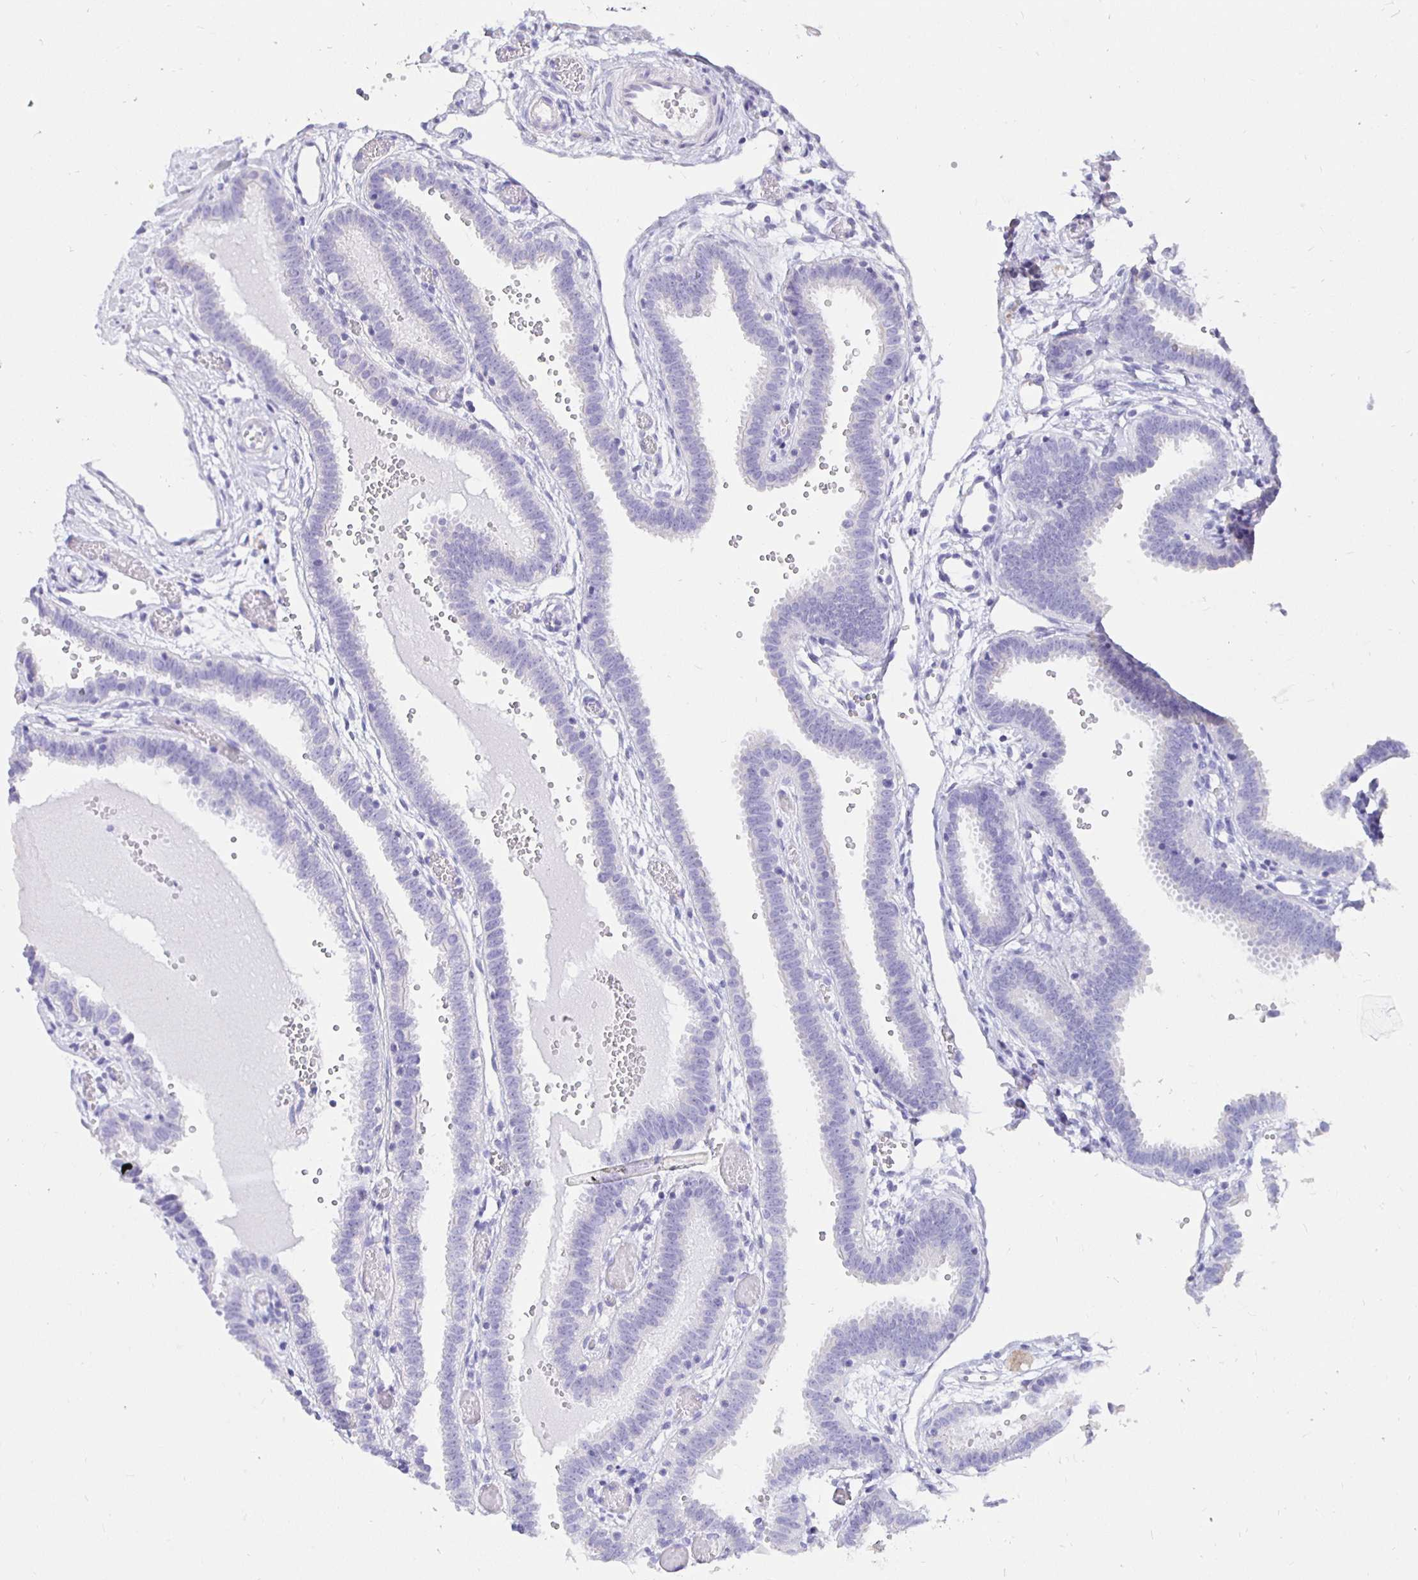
{"staining": {"intensity": "negative", "quantity": "none", "location": "none"}, "tissue": "fallopian tube", "cell_type": "Glandular cells", "image_type": "normal", "snomed": [{"axis": "morphology", "description": "Normal tissue, NOS"}, {"axis": "topography", "description": "Fallopian tube"}], "caption": "IHC photomicrograph of unremarkable fallopian tube: fallopian tube stained with DAB exhibits no significant protein staining in glandular cells.", "gene": "UMOD", "patient": {"sex": "female", "age": 37}}